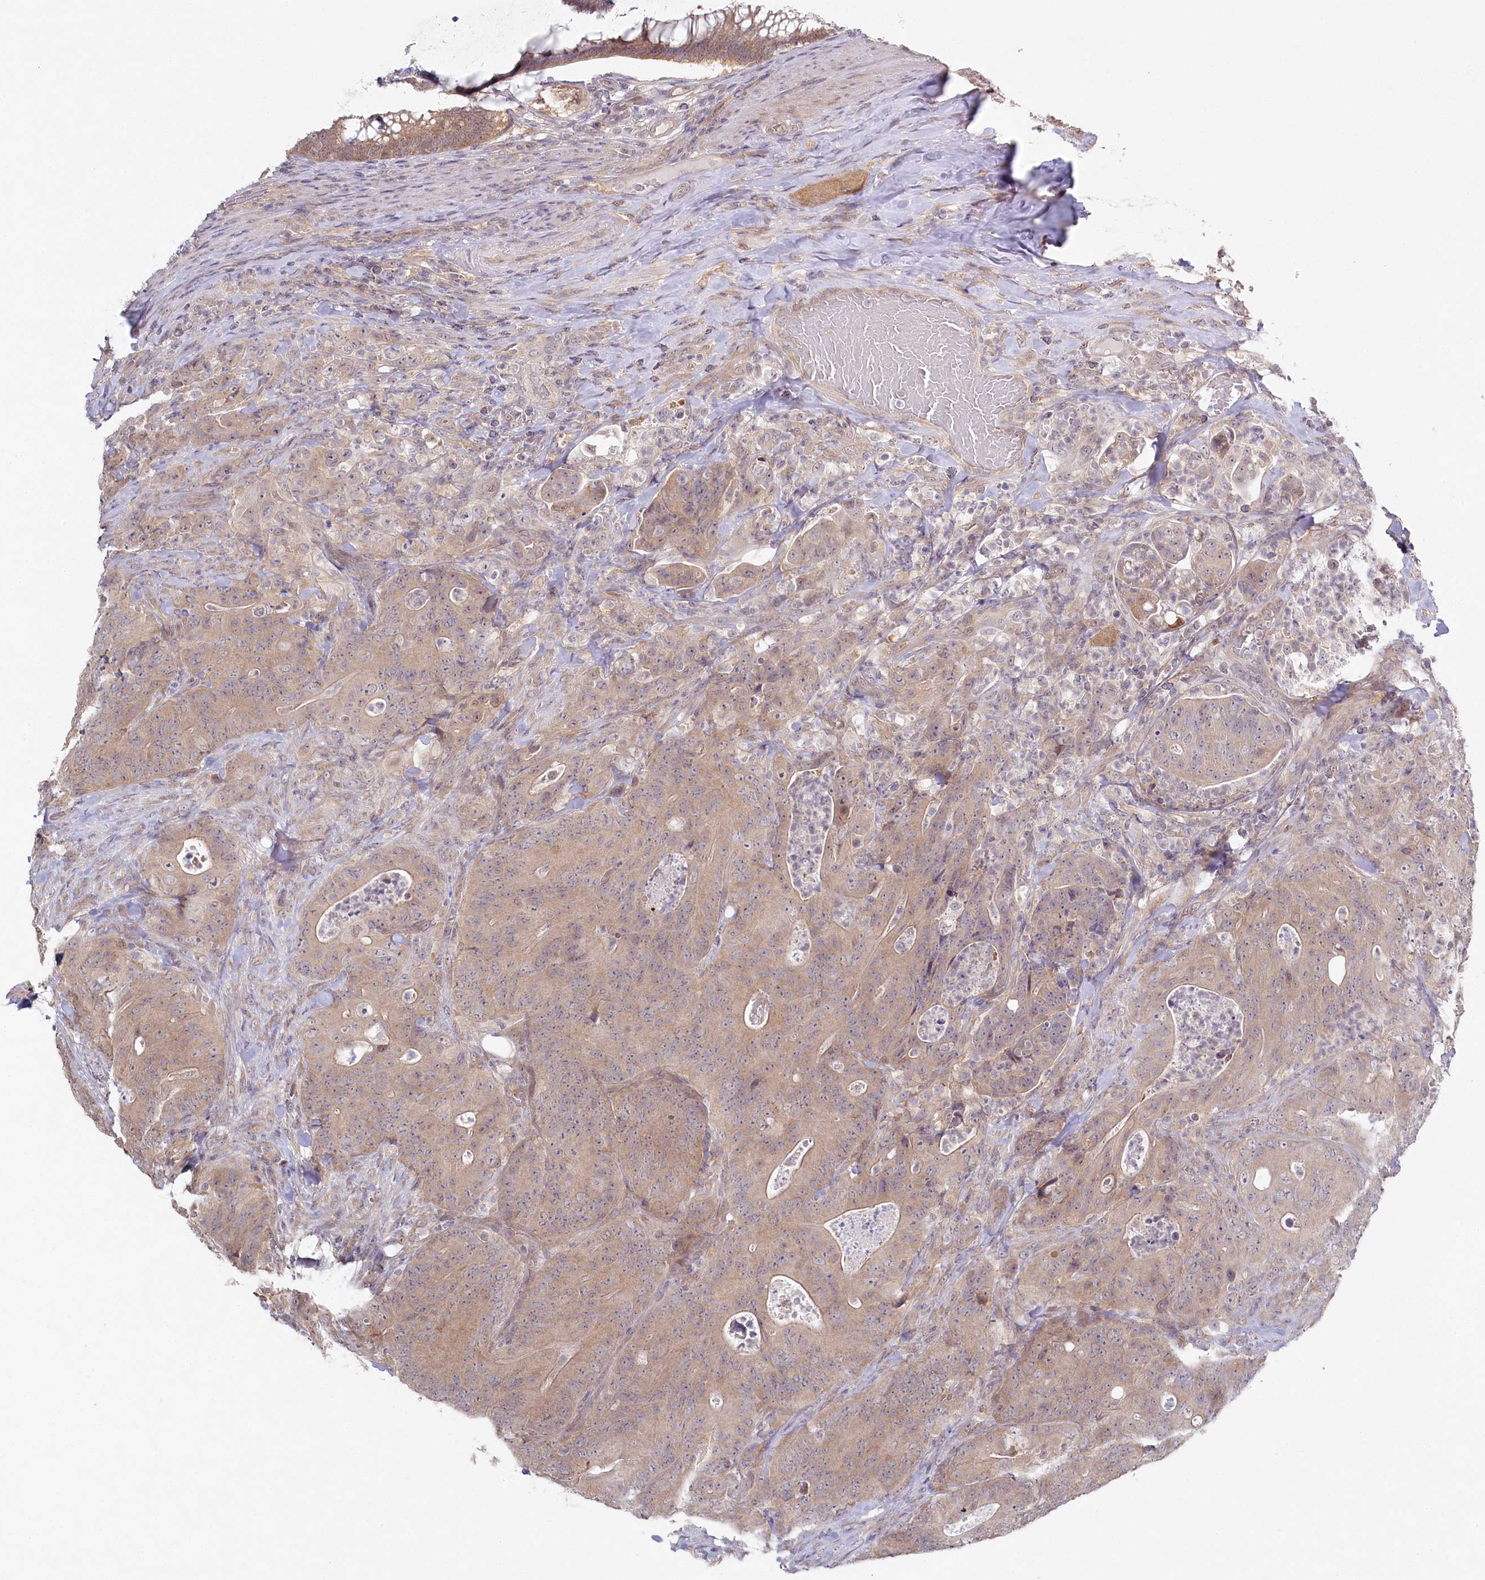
{"staining": {"intensity": "moderate", "quantity": "25%-75%", "location": "cytoplasmic/membranous"}, "tissue": "colorectal cancer", "cell_type": "Tumor cells", "image_type": "cancer", "snomed": [{"axis": "morphology", "description": "Normal tissue, NOS"}, {"axis": "topography", "description": "Colon"}], "caption": "DAB (3,3'-diaminobenzidine) immunohistochemical staining of colorectal cancer demonstrates moderate cytoplasmic/membranous protein positivity in about 25%-75% of tumor cells.", "gene": "AAMDC", "patient": {"sex": "female", "age": 82}}